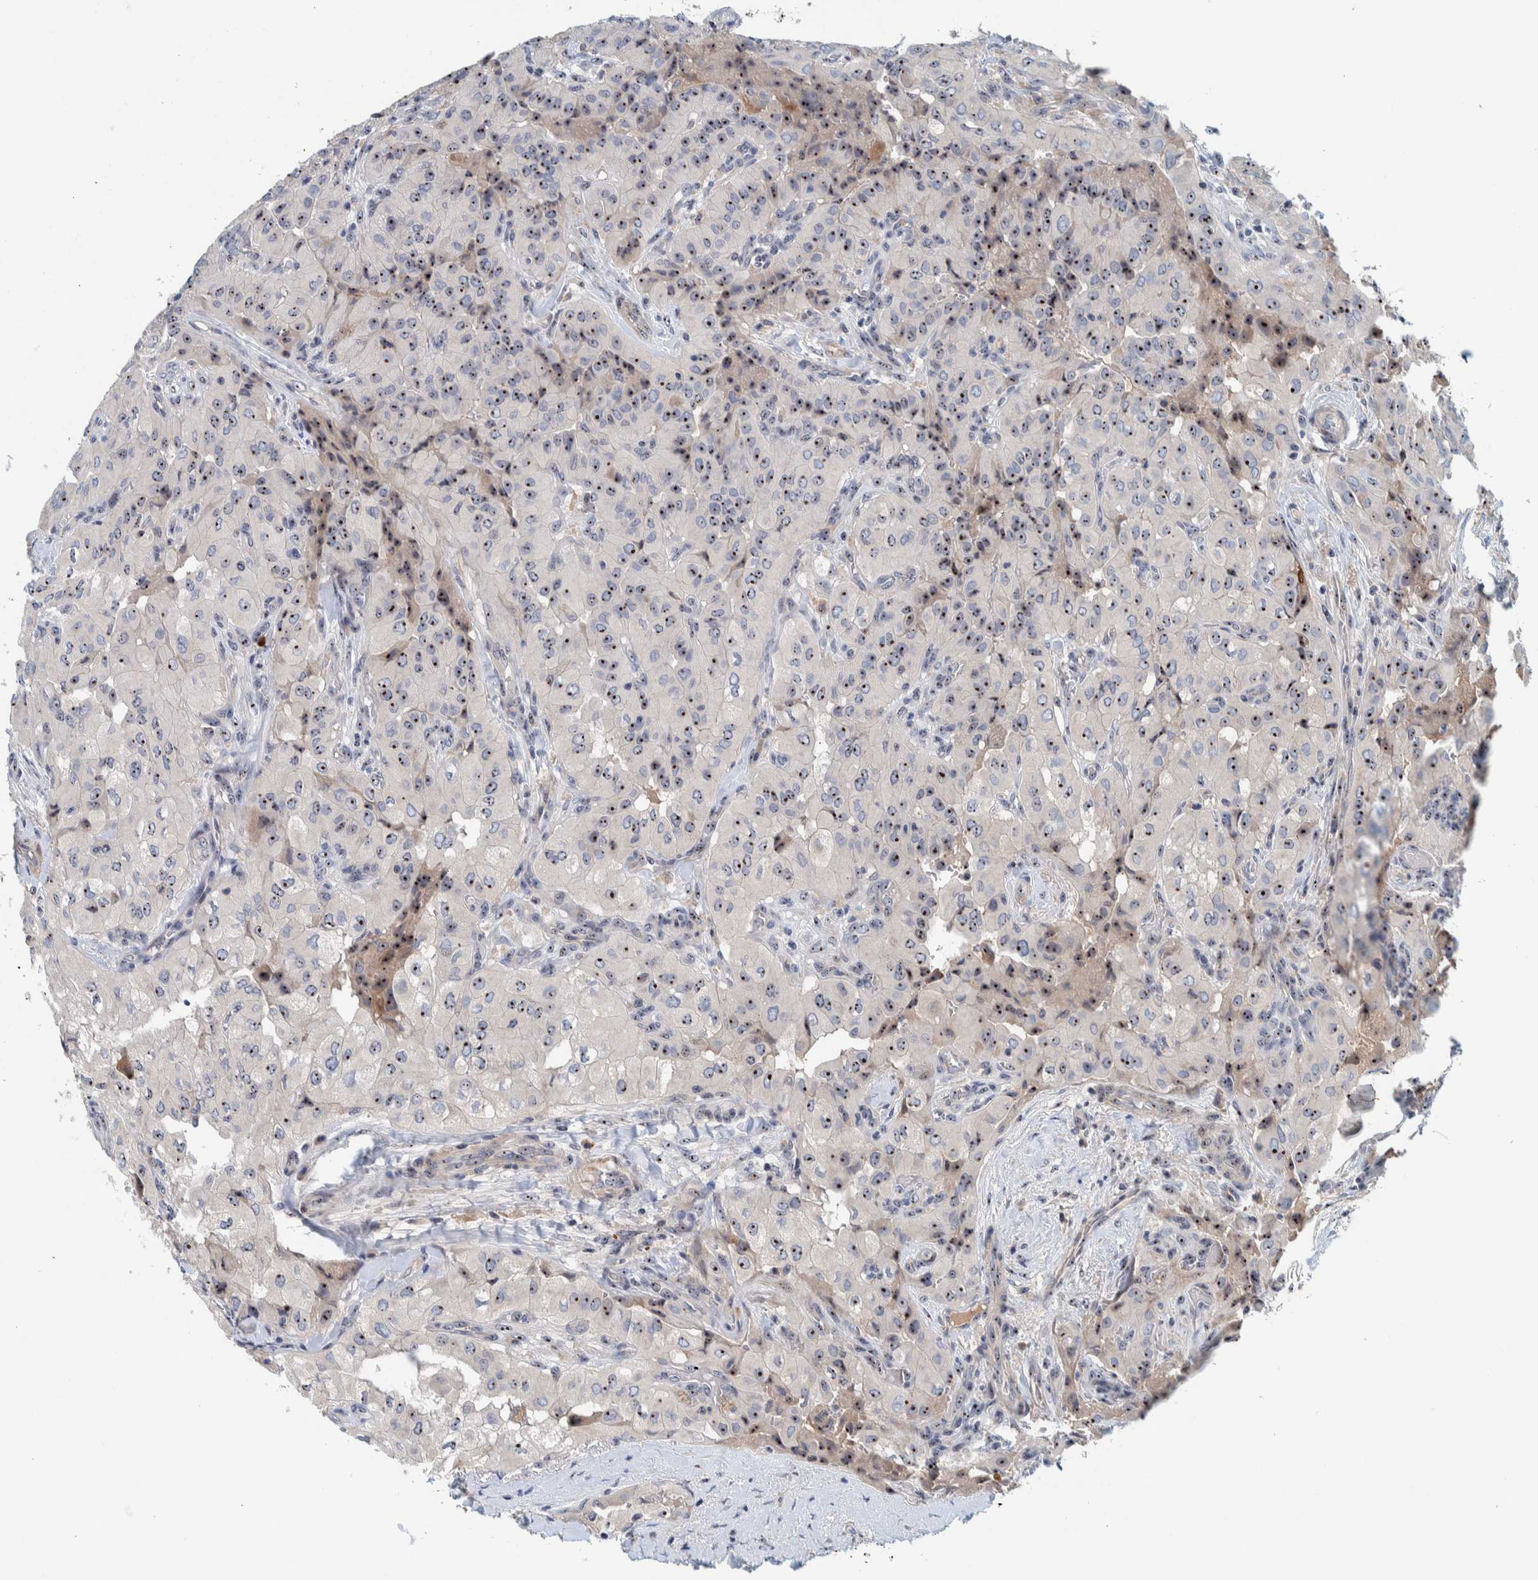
{"staining": {"intensity": "strong", "quantity": ">75%", "location": "nuclear"}, "tissue": "thyroid cancer", "cell_type": "Tumor cells", "image_type": "cancer", "snomed": [{"axis": "morphology", "description": "Papillary adenocarcinoma, NOS"}, {"axis": "topography", "description": "Thyroid gland"}], "caption": "The image exhibits immunohistochemical staining of thyroid papillary adenocarcinoma. There is strong nuclear positivity is appreciated in approximately >75% of tumor cells.", "gene": "NOL11", "patient": {"sex": "female", "age": 59}}